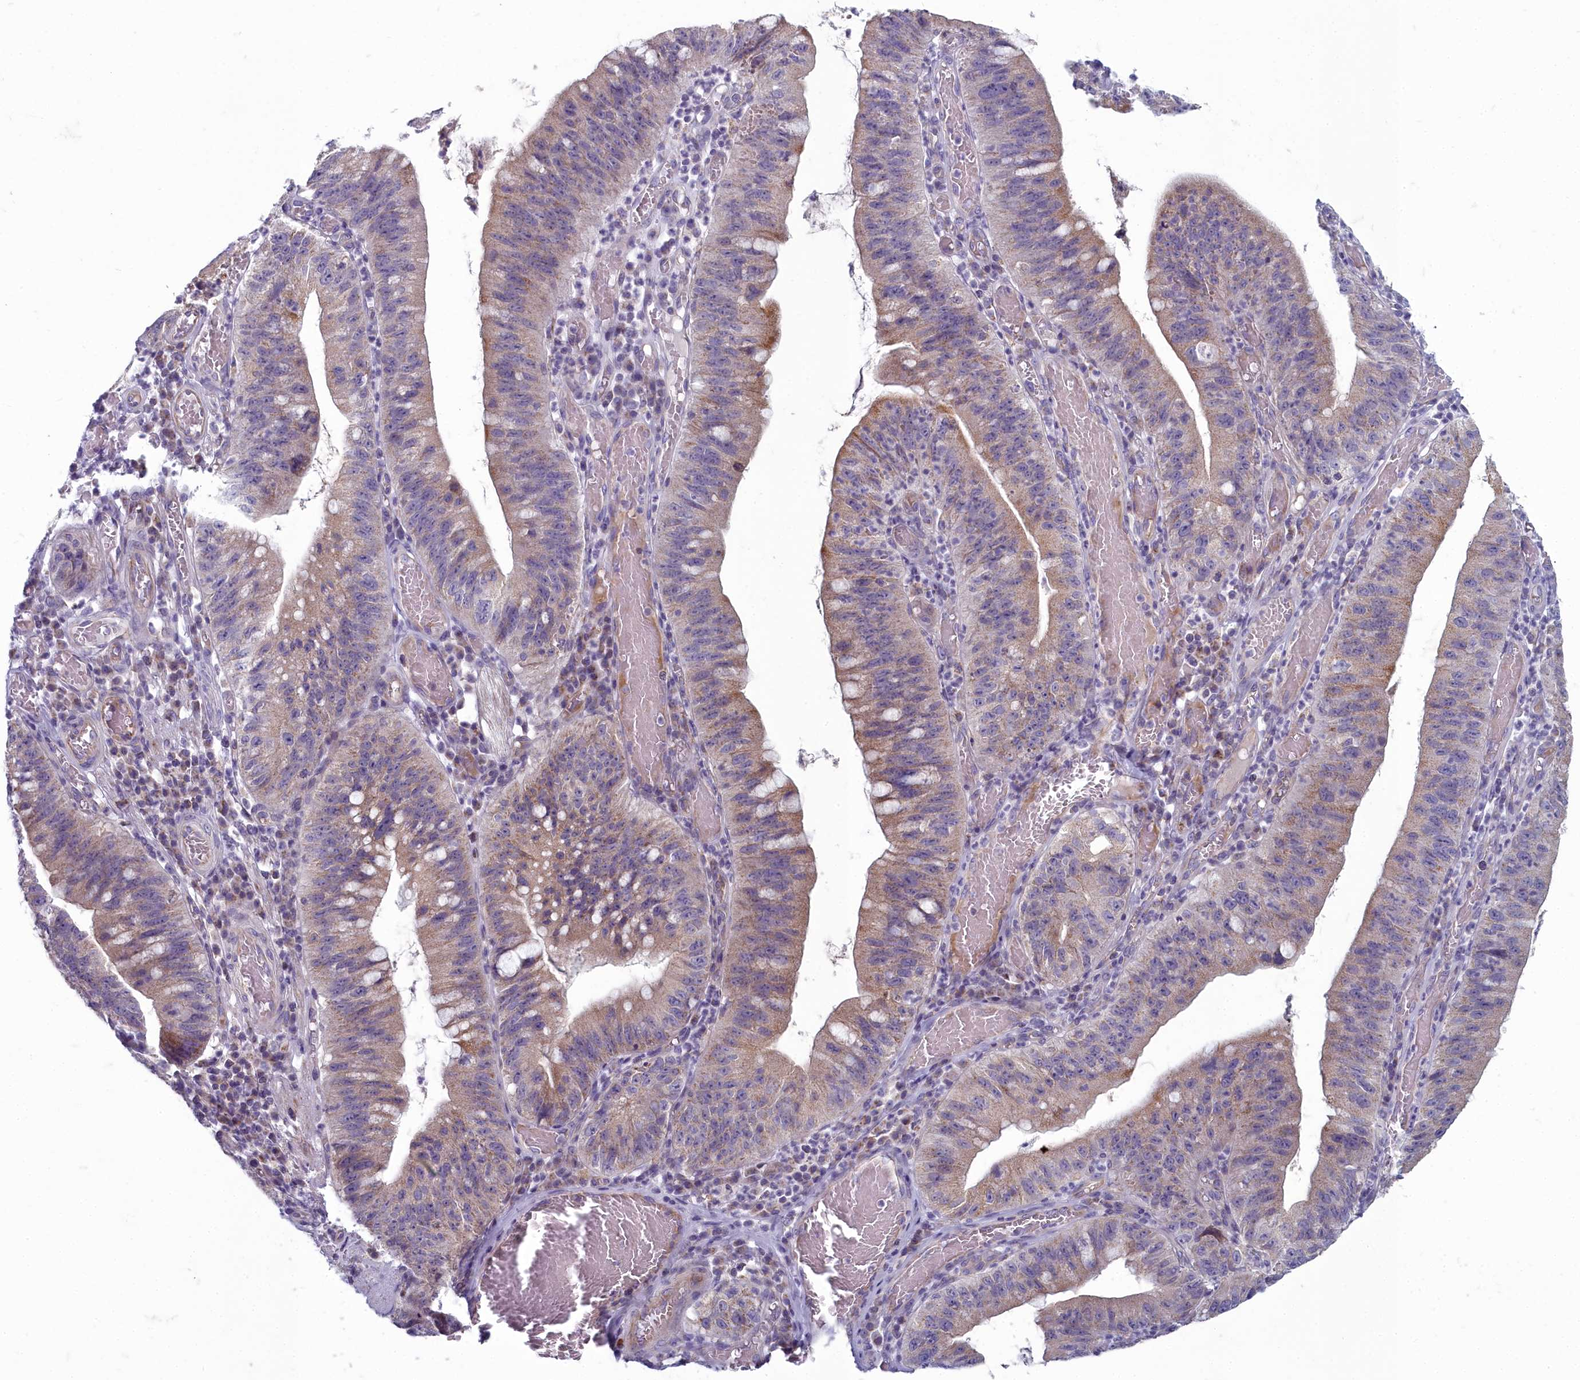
{"staining": {"intensity": "moderate", "quantity": "25%-75%", "location": "cytoplasmic/membranous"}, "tissue": "stomach cancer", "cell_type": "Tumor cells", "image_type": "cancer", "snomed": [{"axis": "morphology", "description": "Adenocarcinoma, NOS"}, {"axis": "topography", "description": "Stomach"}], "caption": "Immunohistochemistry micrograph of stomach cancer (adenocarcinoma) stained for a protein (brown), which exhibits medium levels of moderate cytoplasmic/membranous expression in about 25%-75% of tumor cells.", "gene": "INSYN2A", "patient": {"sex": "male", "age": 59}}